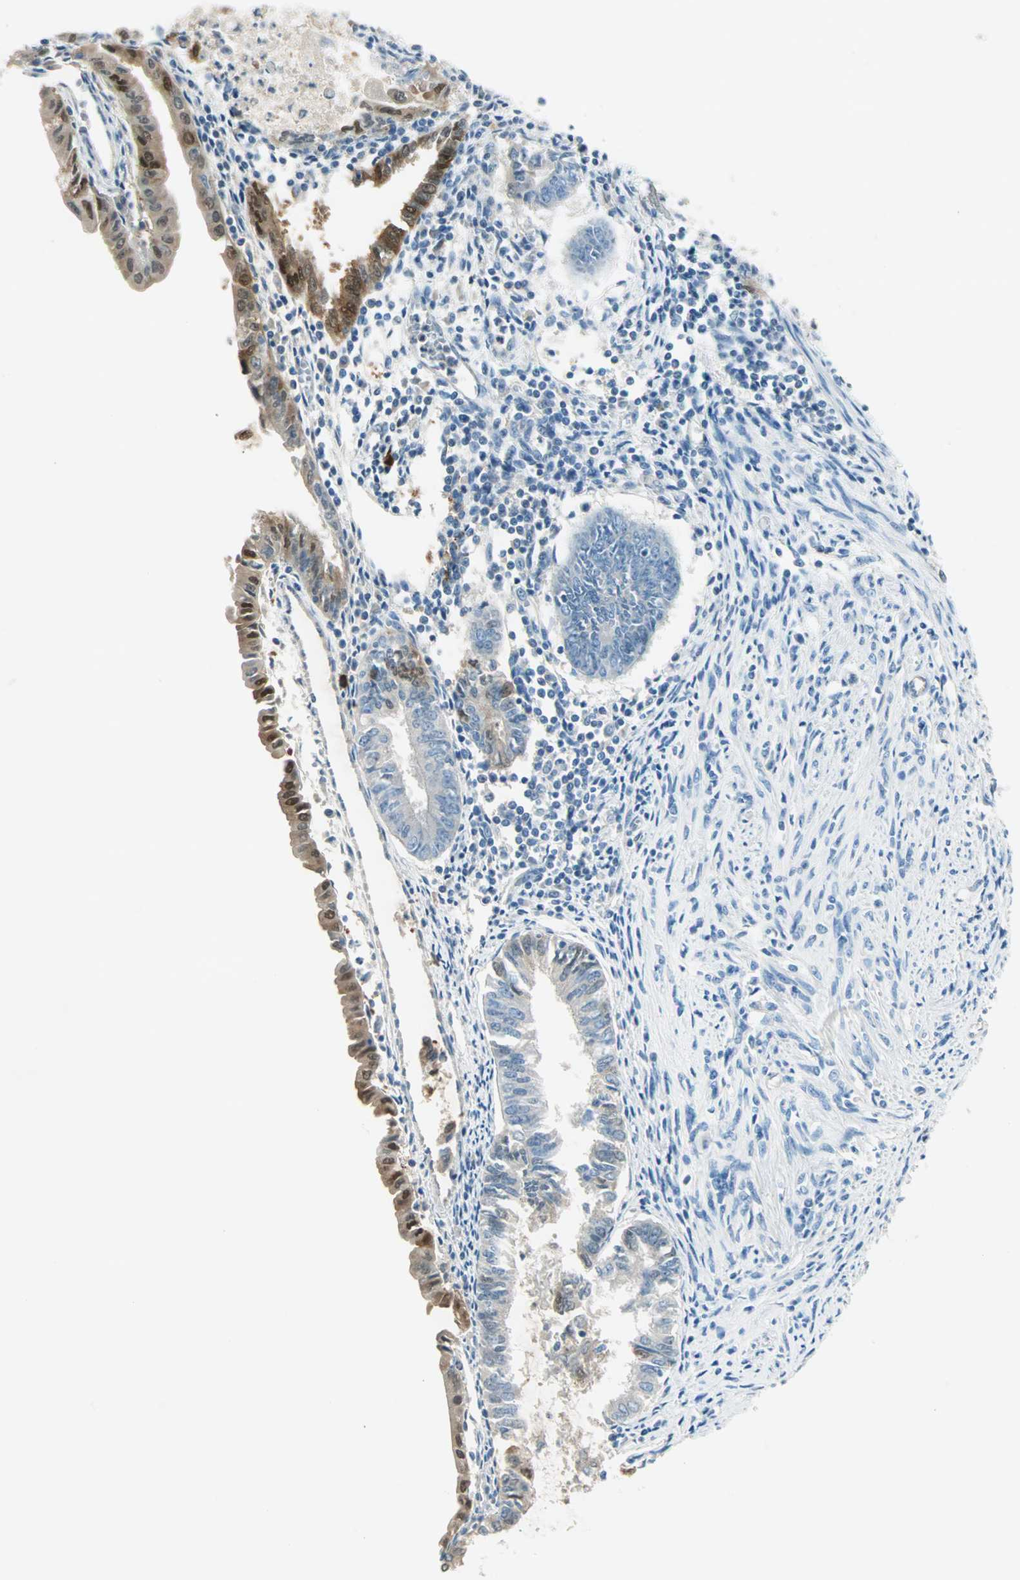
{"staining": {"intensity": "strong", "quantity": "25%-75%", "location": "cytoplasmic/membranous,nuclear"}, "tissue": "endometrial cancer", "cell_type": "Tumor cells", "image_type": "cancer", "snomed": [{"axis": "morphology", "description": "Adenocarcinoma, NOS"}, {"axis": "topography", "description": "Endometrium"}], "caption": "This is a histology image of immunohistochemistry (IHC) staining of adenocarcinoma (endometrial), which shows strong staining in the cytoplasmic/membranous and nuclear of tumor cells.", "gene": "S100A1", "patient": {"sex": "female", "age": 86}}